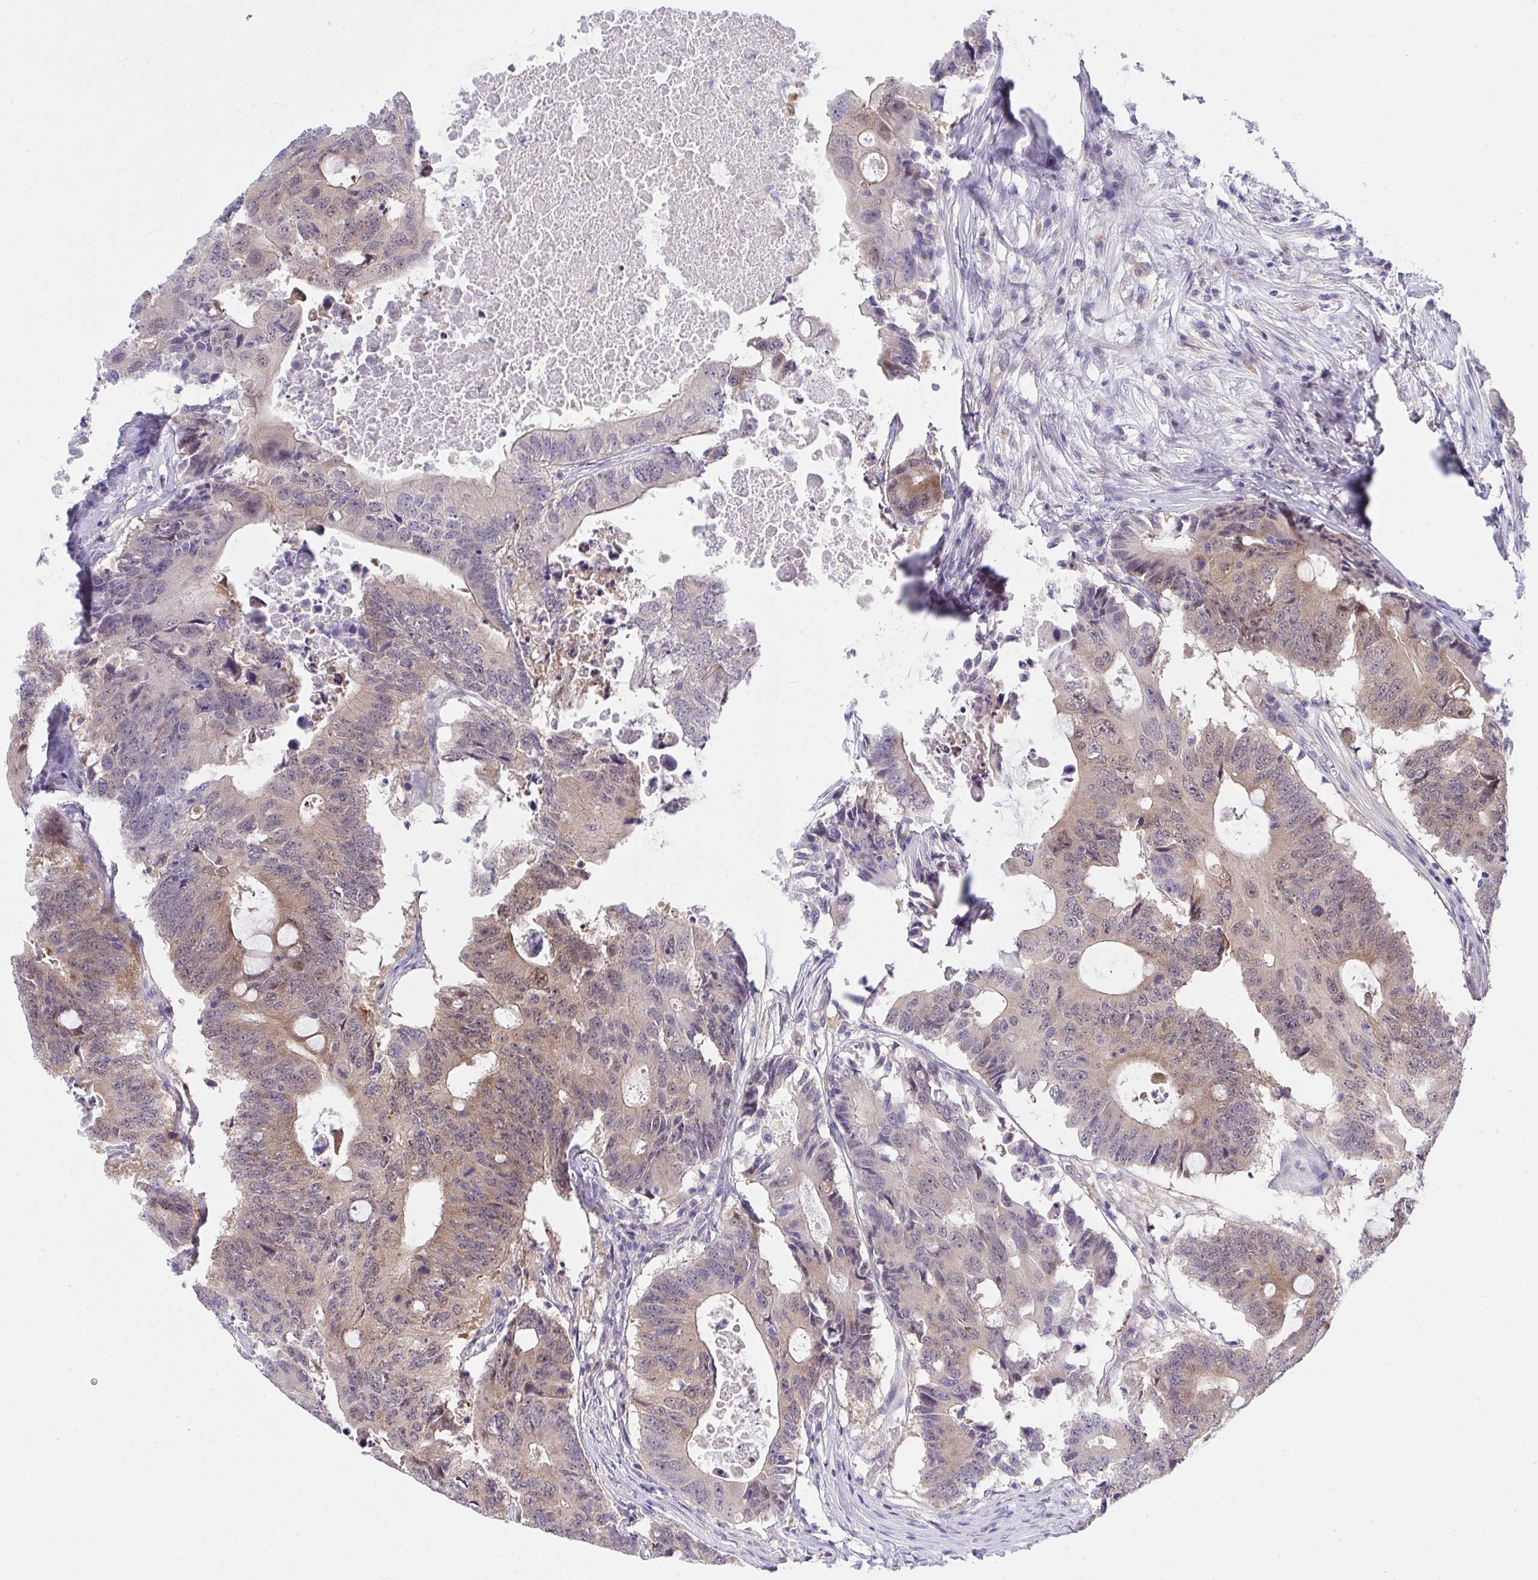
{"staining": {"intensity": "weak", "quantity": ">75%", "location": "cytoplasmic/membranous,nuclear"}, "tissue": "colorectal cancer", "cell_type": "Tumor cells", "image_type": "cancer", "snomed": [{"axis": "morphology", "description": "Adenocarcinoma, NOS"}, {"axis": "topography", "description": "Colon"}], "caption": "Immunohistochemistry (DAB) staining of human adenocarcinoma (colorectal) exhibits weak cytoplasmic/membranous and nuclear protein expression in about >75% of tumor cells.", "gene": "HOXD12", "patient": {"sex": "male", "age": 71}}